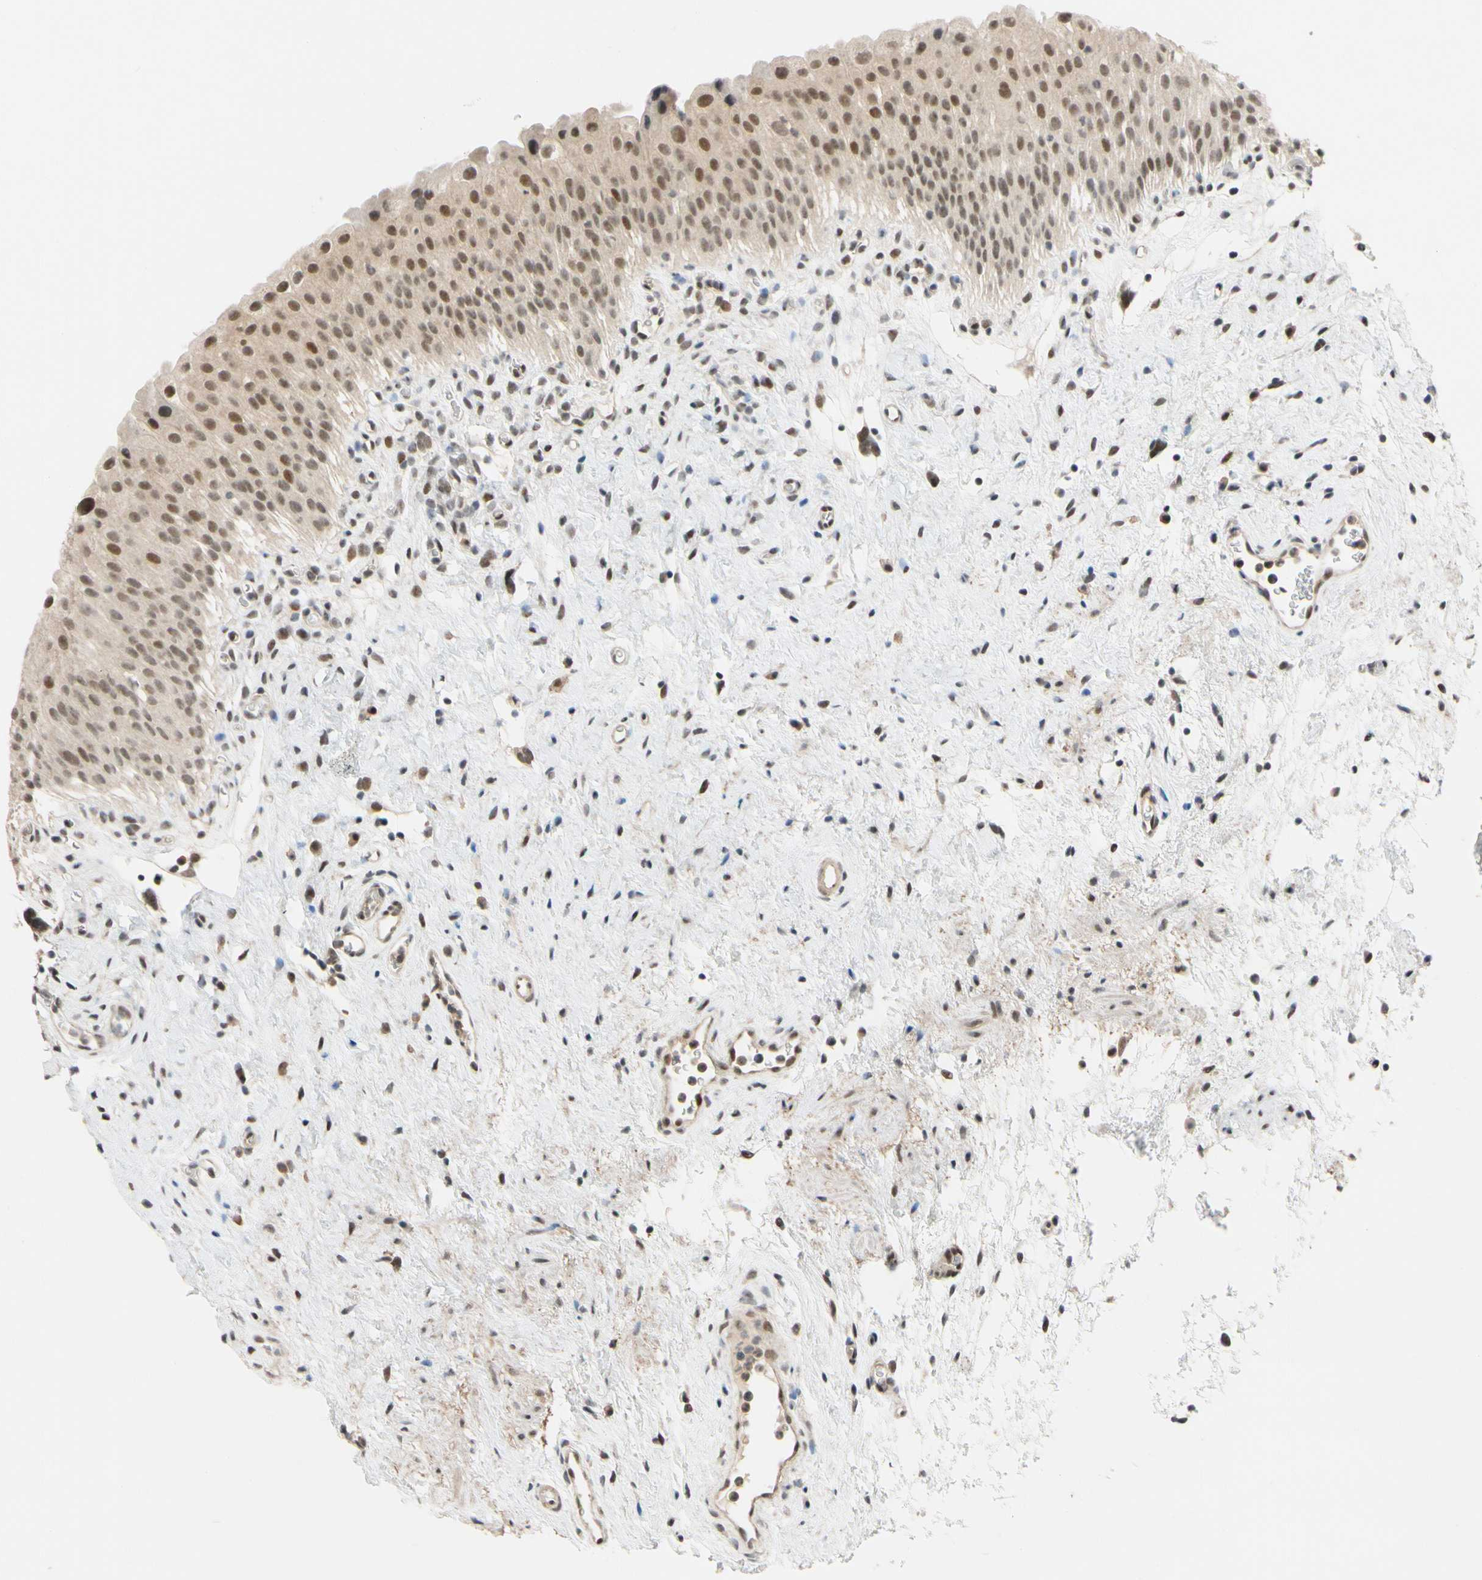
{"staining": {"intensity": "moderate", "quantity": ">75%", "location": "cytoplasmic/membranous,nuclear"}, "tissue": "urinary bladder", "cell_type": "Urothelial cells", "image_type": "normal", "snomed": [{"axis": "morphology", "description": "Normal tissue, NOS"}, {"axis": "morphology", "description": "Urothelial carcinoma, High grade"}, {"axis": "topography", "description": "Urinary bladder"}], "caption": "This photomicrograph demonstrates immunohistochemistry (IHC) staining of benign human urinary bladder, with medium moderate cytoplasmic/membranous,nuclear expression in approximately >75% of urothelial cells.", "gene": "TAF4", "patient": {"sex": "male", "age": 46}}